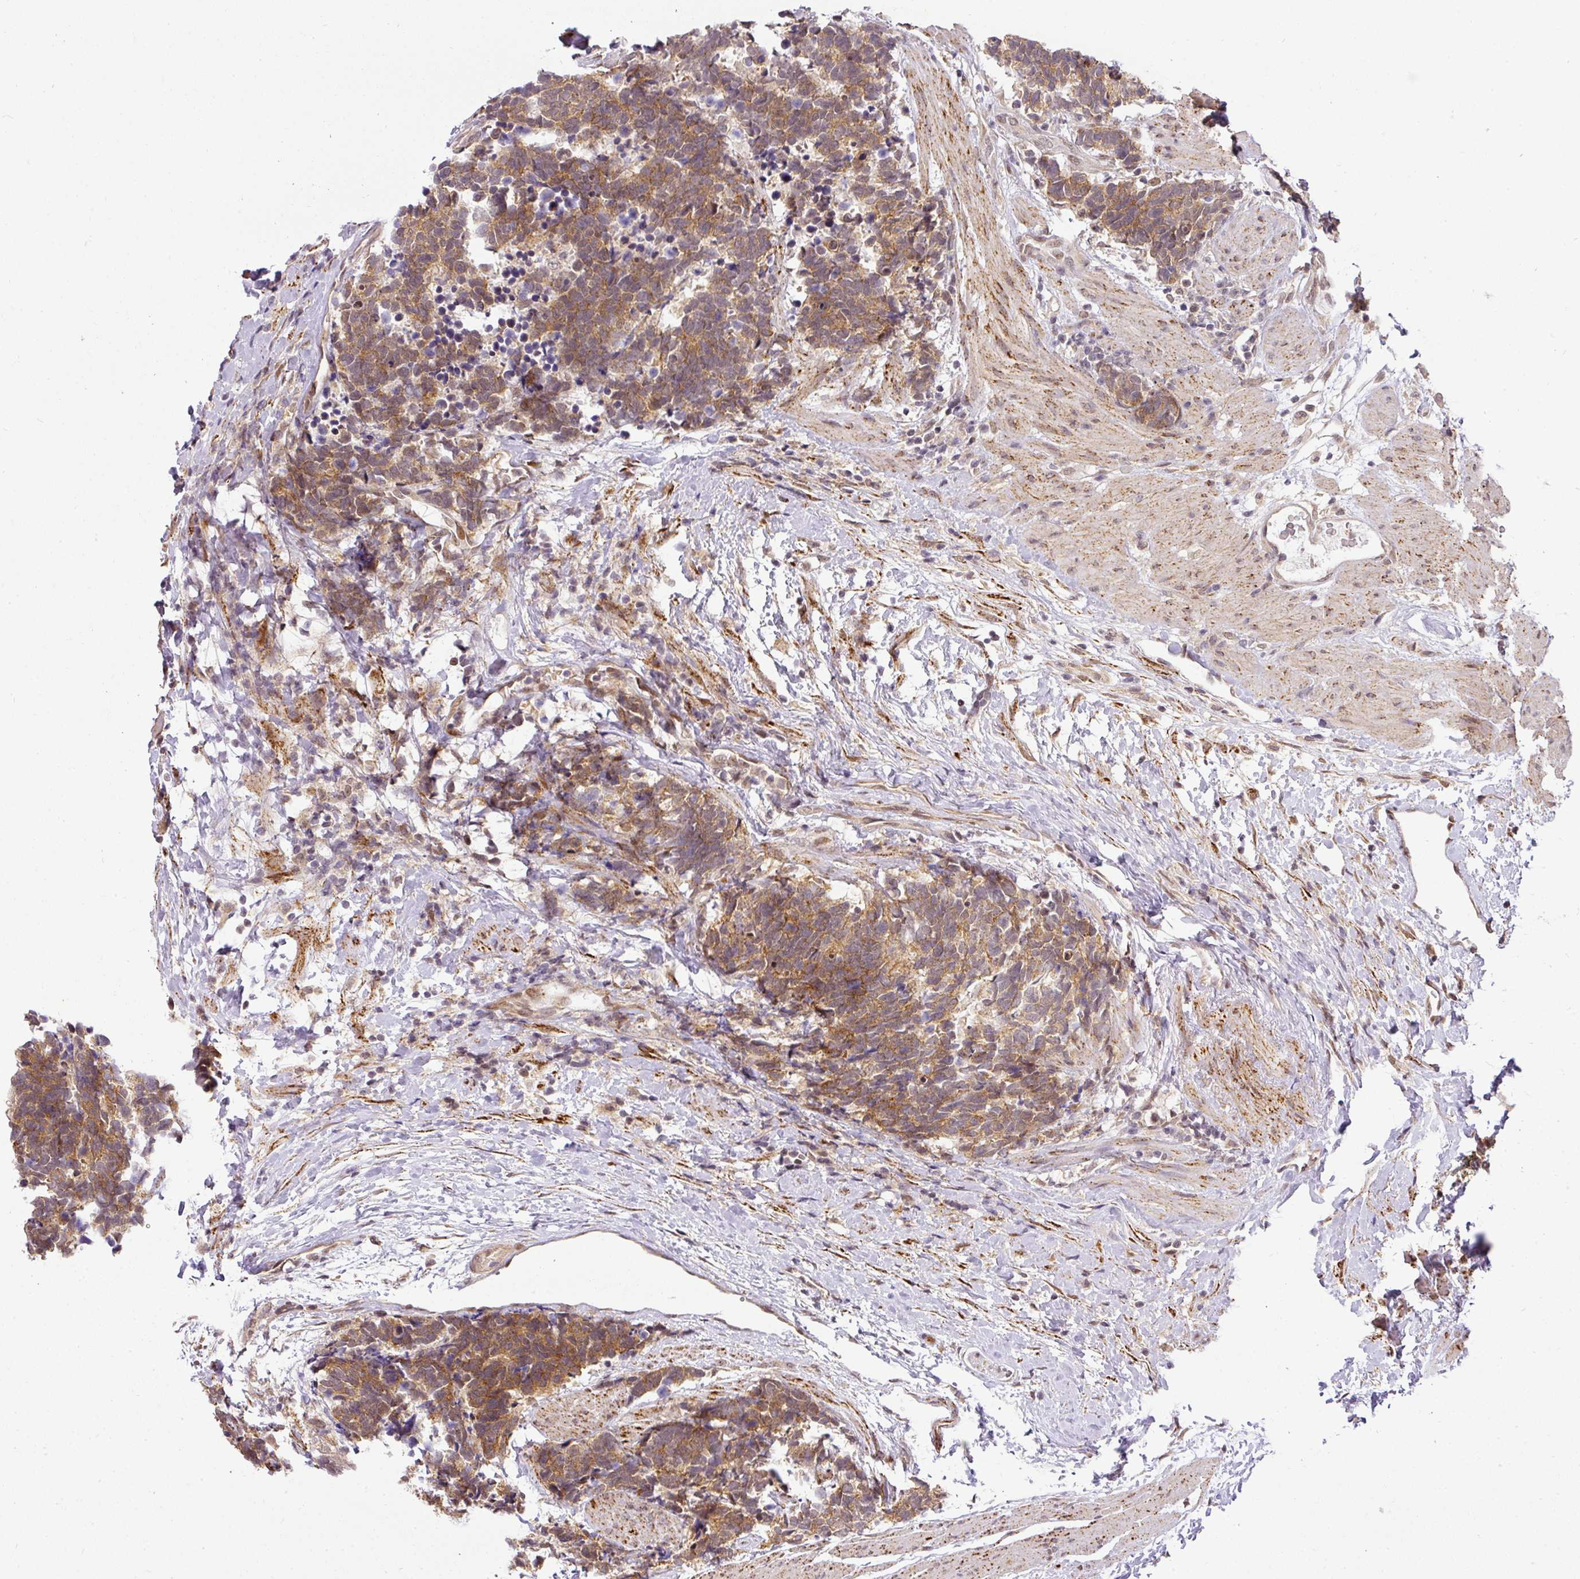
{"staining": {"intensity": "moderate", "quantity": ">75%", "location": "cytoplasmic/membranous,nuclear"}, "tissue": "carcinoid", "cell_type": "Tumor cells", "image_type": "cancer", "snomed": [{"axis": "morphology", "description": "Carcinoid, malignant, NOS"}, {"axis": "topography", "description": "Colon"}], "caption": "Carcinoid (malignant) was stained to show a protein in brown. There is medium levels of moderate cytoplasmic/membranous and nuclear expression in approximately >75% of tumor cells. Immunohistochemistry stains the protein of interest in brown and the nuclei are stained blue.", "gene": "C1orf226", "patient": {"sex": "female", "age": 52}}